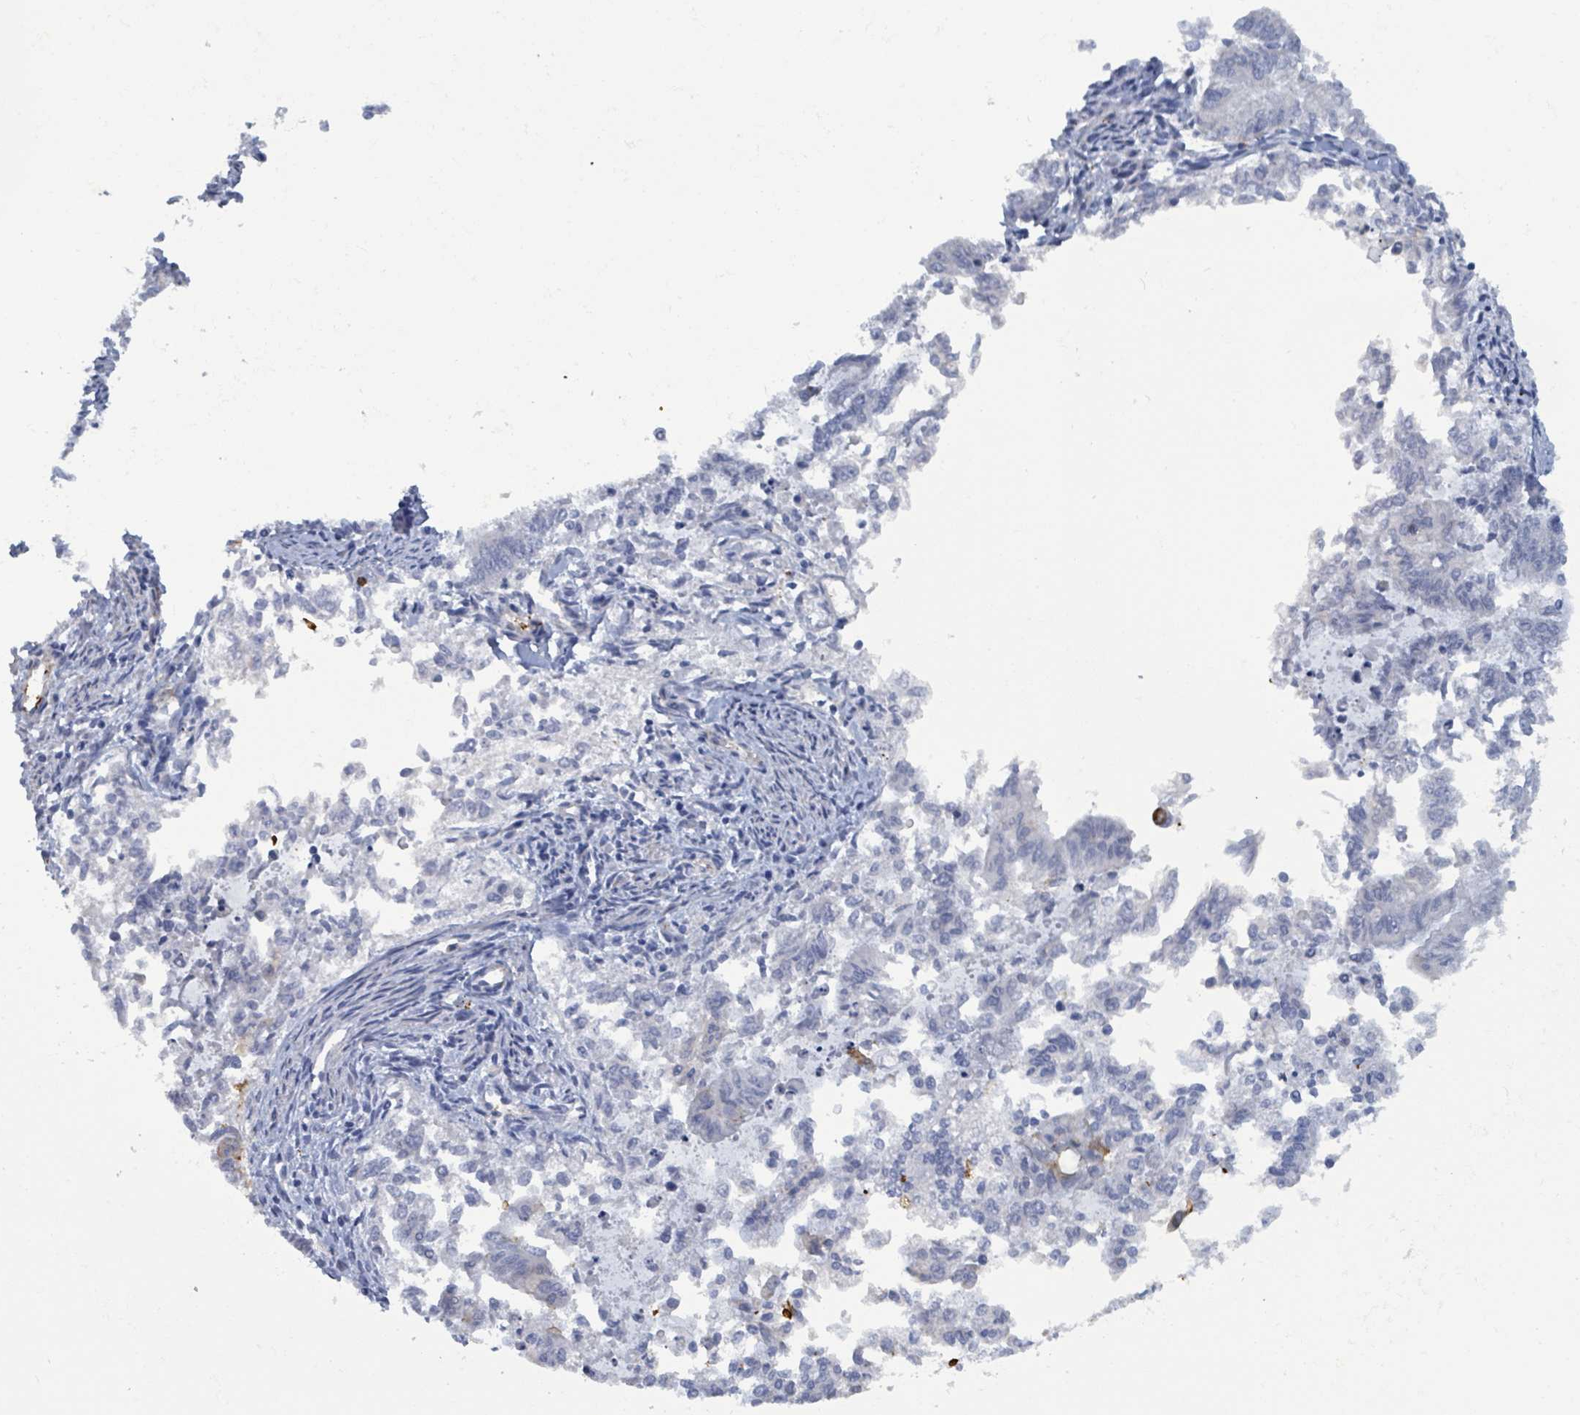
{"staining": {"intensity": "negative", "quantity": "none", "location": "none"}, "tissue": "endometrial cancer", "cell_type": "Tumor cells", "image_type": "cancer", "snomed": [{"axis": "morphology", "description": "Adenocarcinoma, NOS"}, {"axis": "topography", "description": "Endometrium"}], "caption": "Tumor cells show no significant positivity in endometrial cancer.", "gene": "PRKRIP1", "patient": {"sex": "female", "age": 79}}